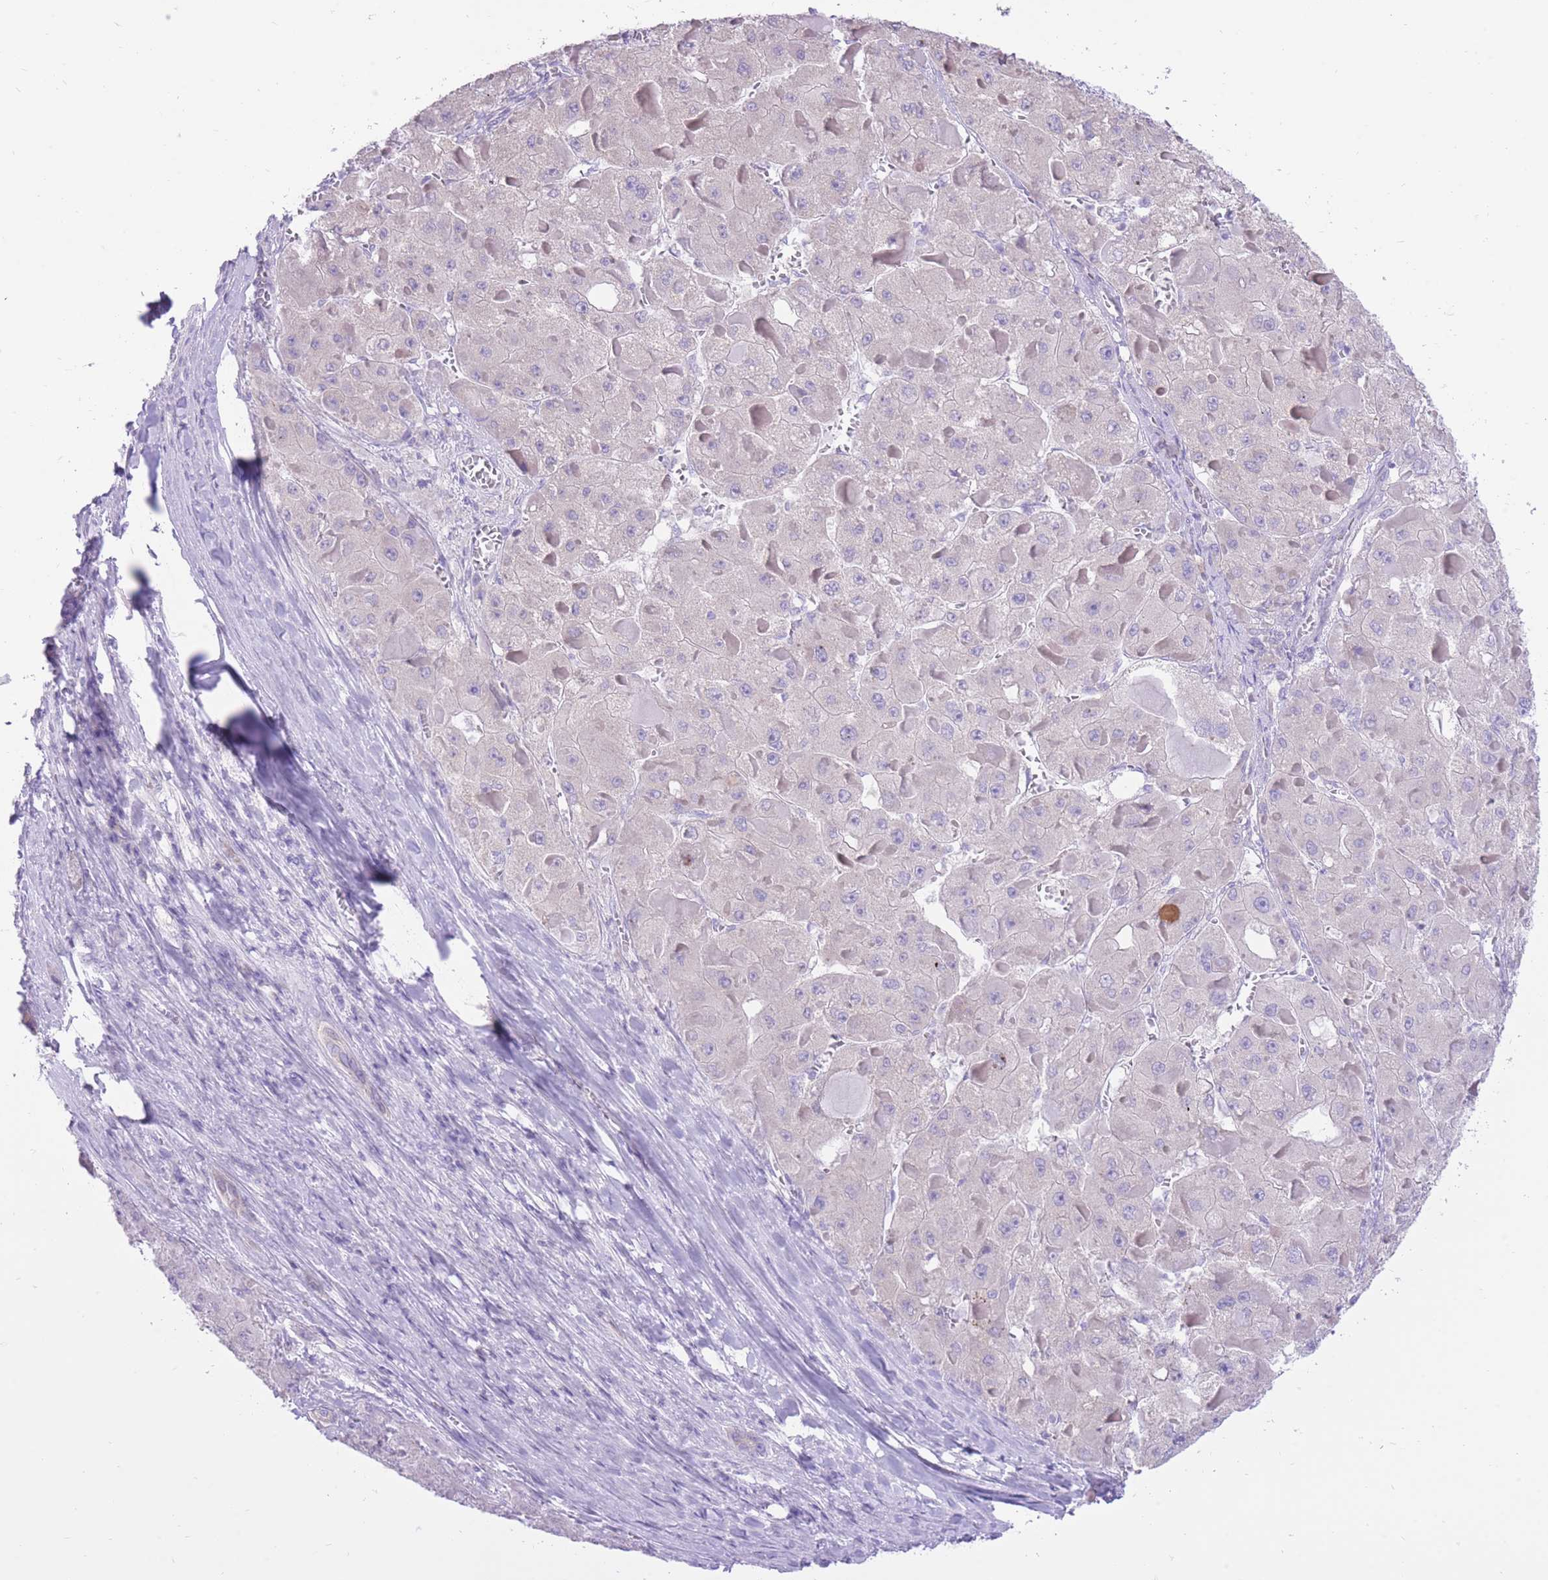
{"staining": {"intensity": "negative", "quantity": "none", "location": "none"}, "tissue": "liver cancer", "cell_type": "Tumor cells", "image_type": "cancer", "snomed": [{"axis": "morphology", "description": "Carcinoma, Hepatocellular, NOS"}, {"axis": "topography", "description": "Liver"}], "caption": "A micrograph of liver cancer stained for a protein shows no brown staining in tumor cells. Brightfield microscopy of IHC stained with DAB (3,3'-diaminobenzidine) (brown) and hematoxylin (blue), captured at high magnification.", "gene": "SLC4A4", "patient": {"sex": "female", "age": 73}}